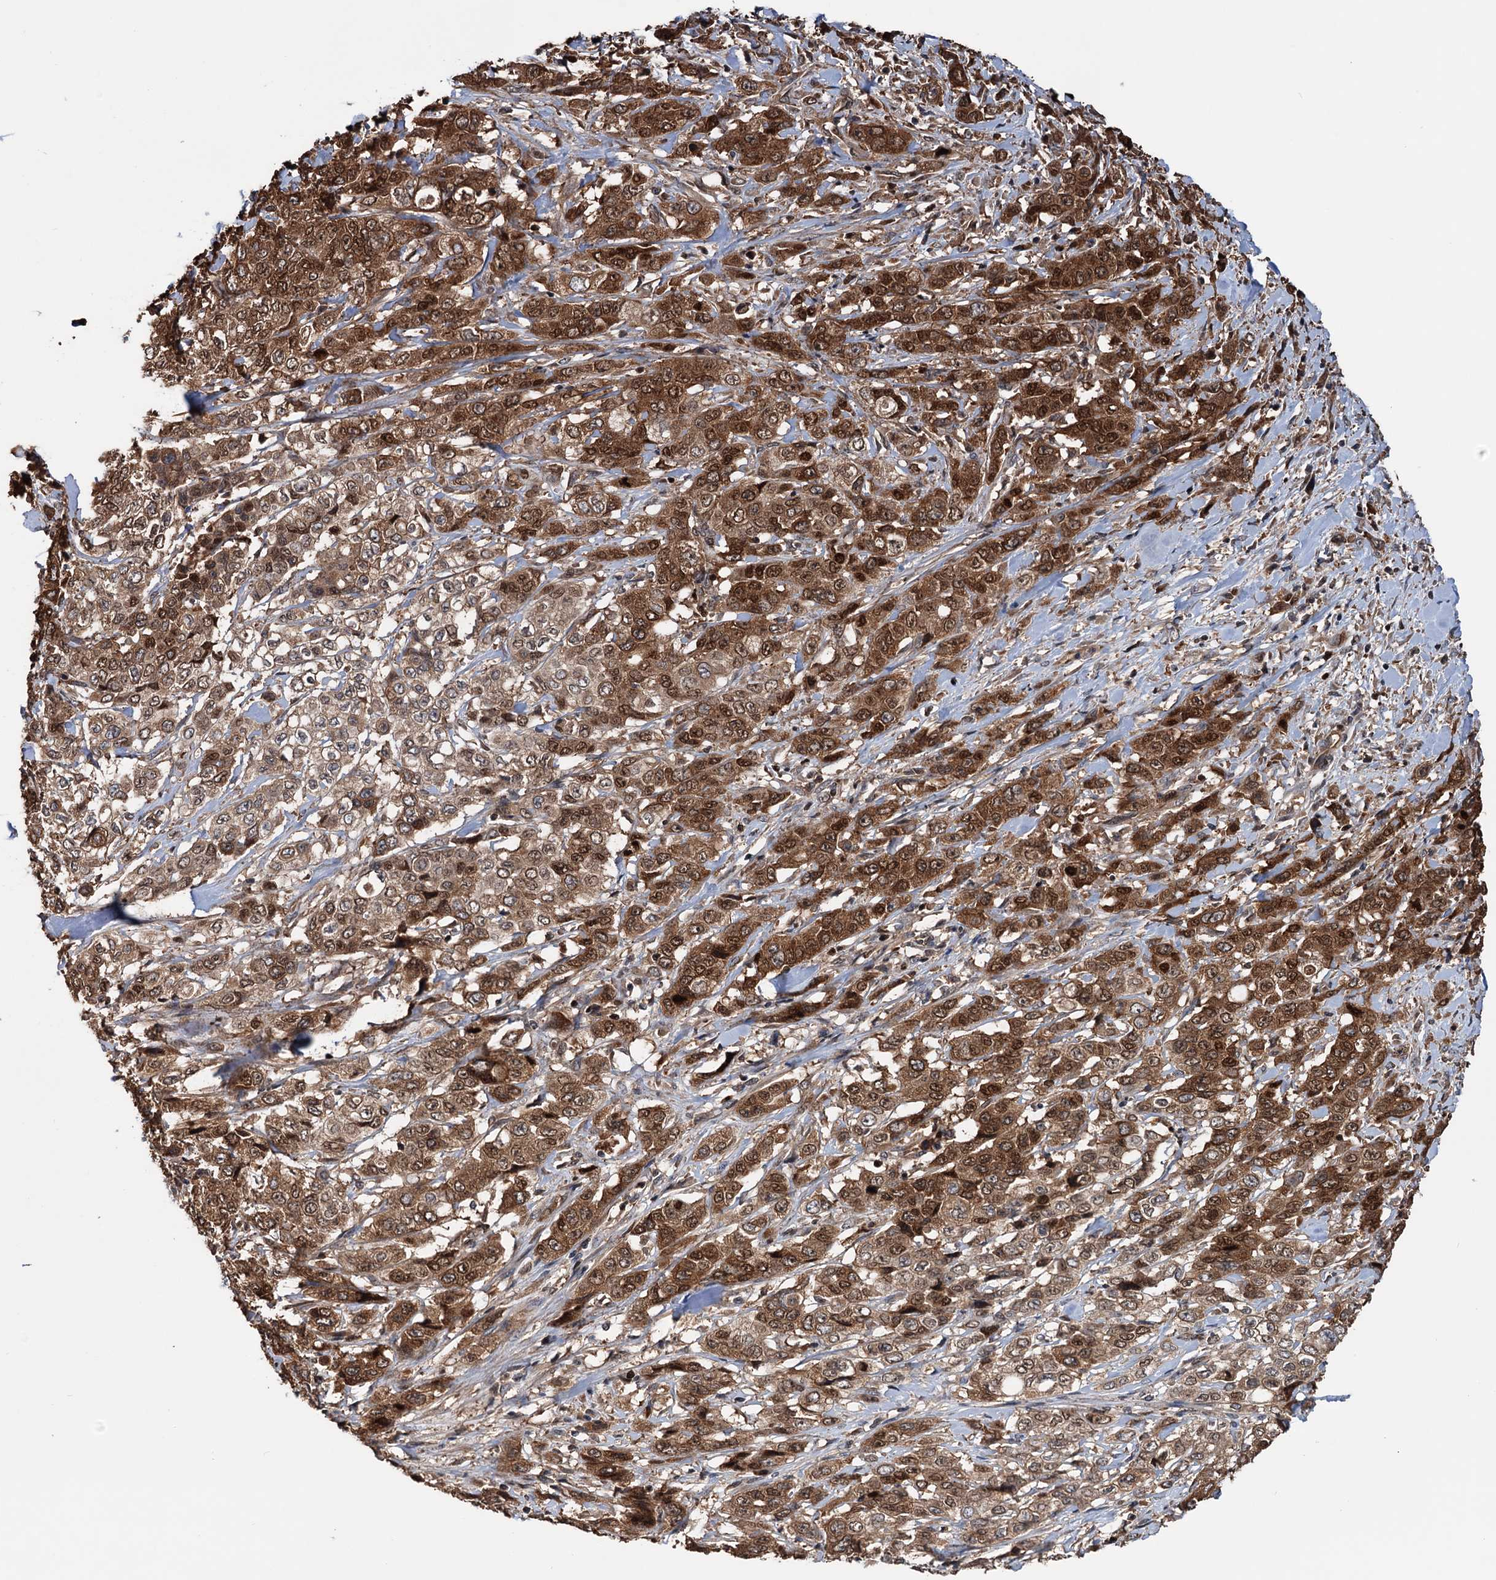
{"staining": {"intensity": "strong", "quantity": ">75%", "location": "cytoplasmic/membranous,nuclear"}, "tissue": "stomach cancer", "cell_type": "Tumor cells", "image_type": "cancer", "snomed": [{"axis": "morphology", "description": "Adenocarcinoma, NOS"}, {"axis": "topography", "description": "Stomach, upper"}], "caption": "Immunohistochemical staining of human stomach cancer (adenocarcinoma) displays high levels of strong cytoplasmic/membranous and nuclear positivity in approximately >75% of tumor cells.", "gene": "NCAPD2", "patient": {"sex": "male", "age": 62}}